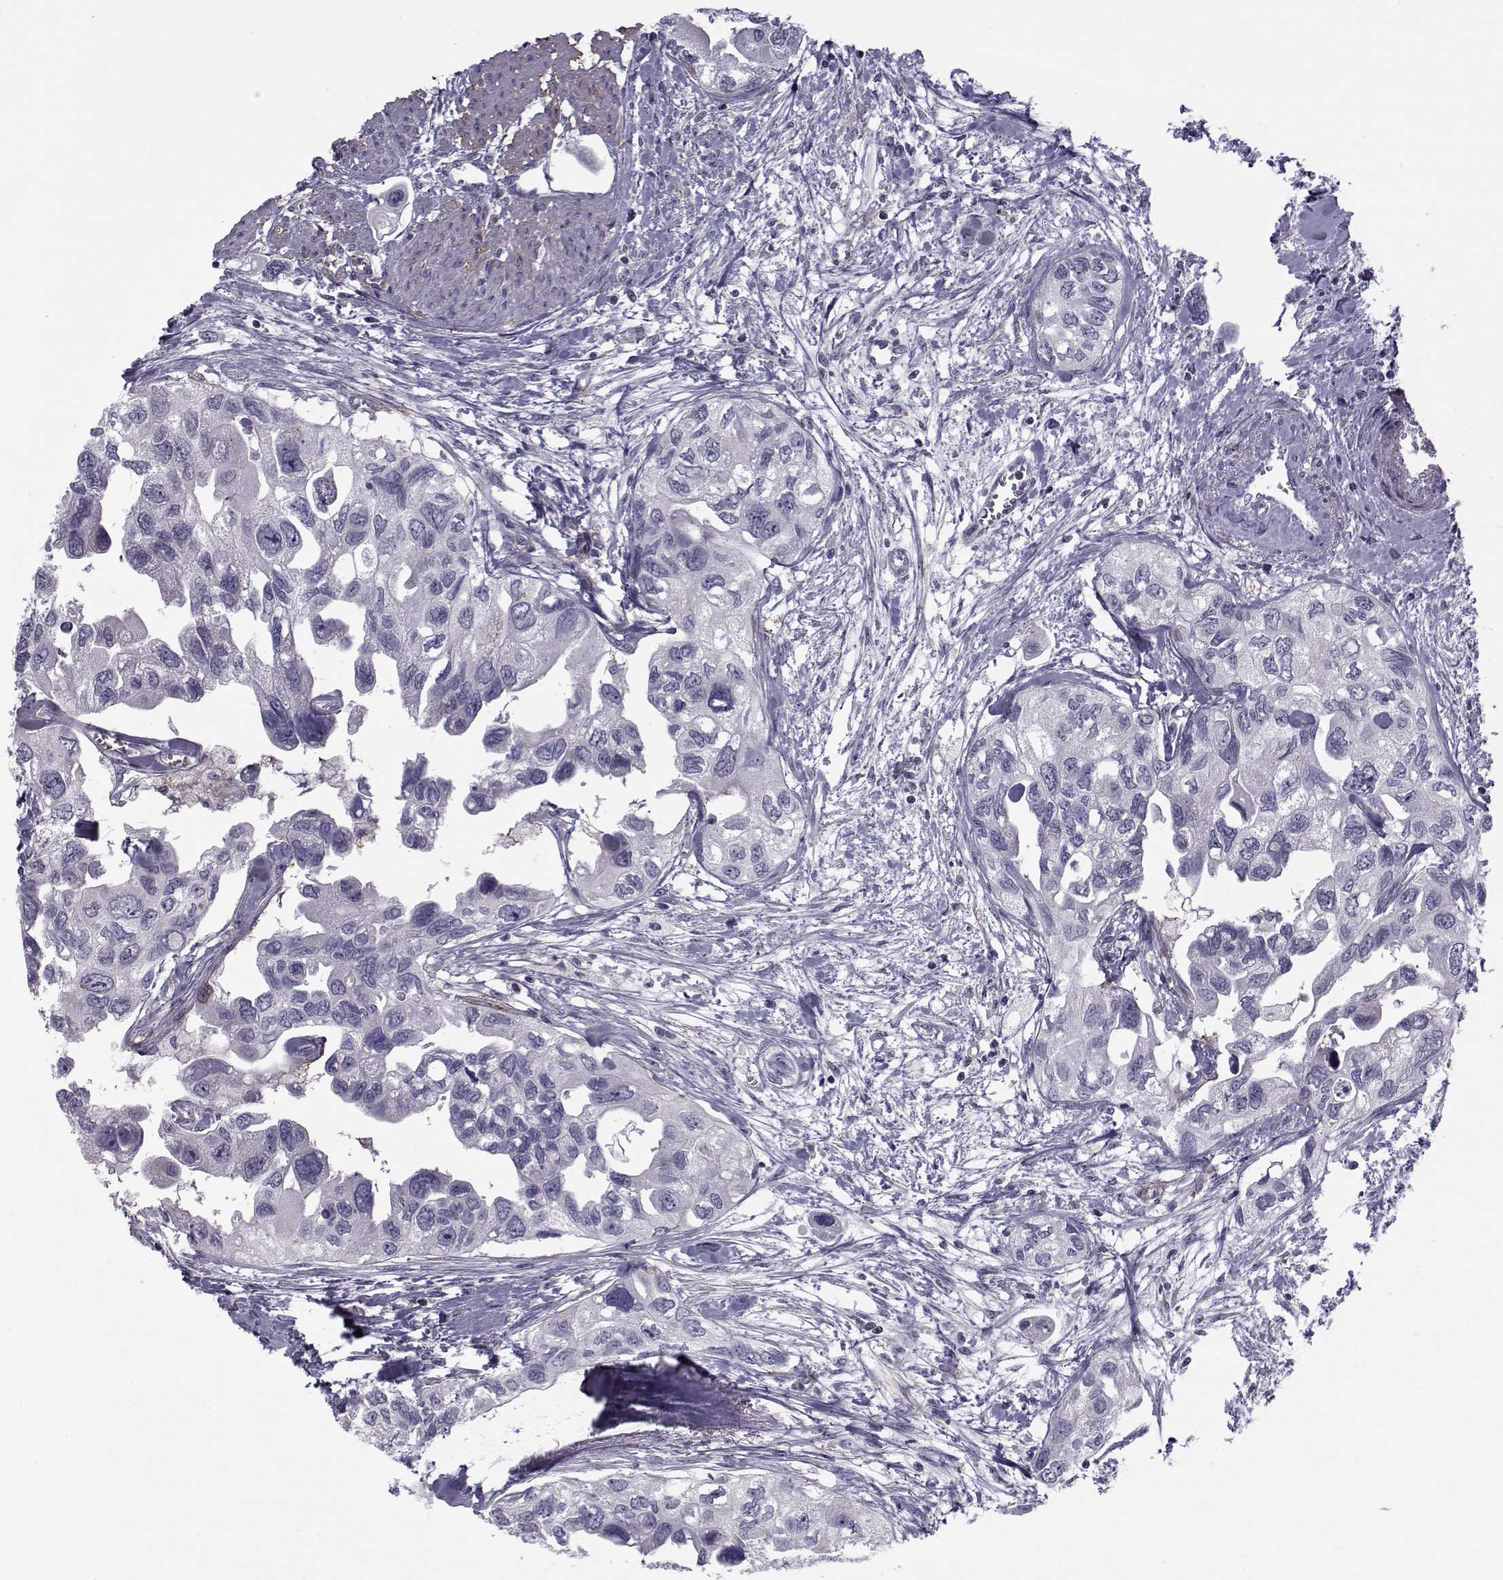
{"staining": {"intensity": "negative", "quantity": "none", "location": "none"}, "tissue": "urothelial cancer", "cell_type": "Tumor cells", "image_type": "cancer", "snomed": [{"axis": "morphology", "description": "Urothelial carcinoma, High grade"}, {"axis": "topography", "description": "Urinary bladder"}], "caption": "Immunohistochemistry micrograph of neoplastic tissue: human urothelial cancer stained with DAB (3,3'-diaminobenzidine) exhibits no significant protein expression in tumor cells.", "gene": "LRRC27", "patient": {"sex": "male", "age": 59}}